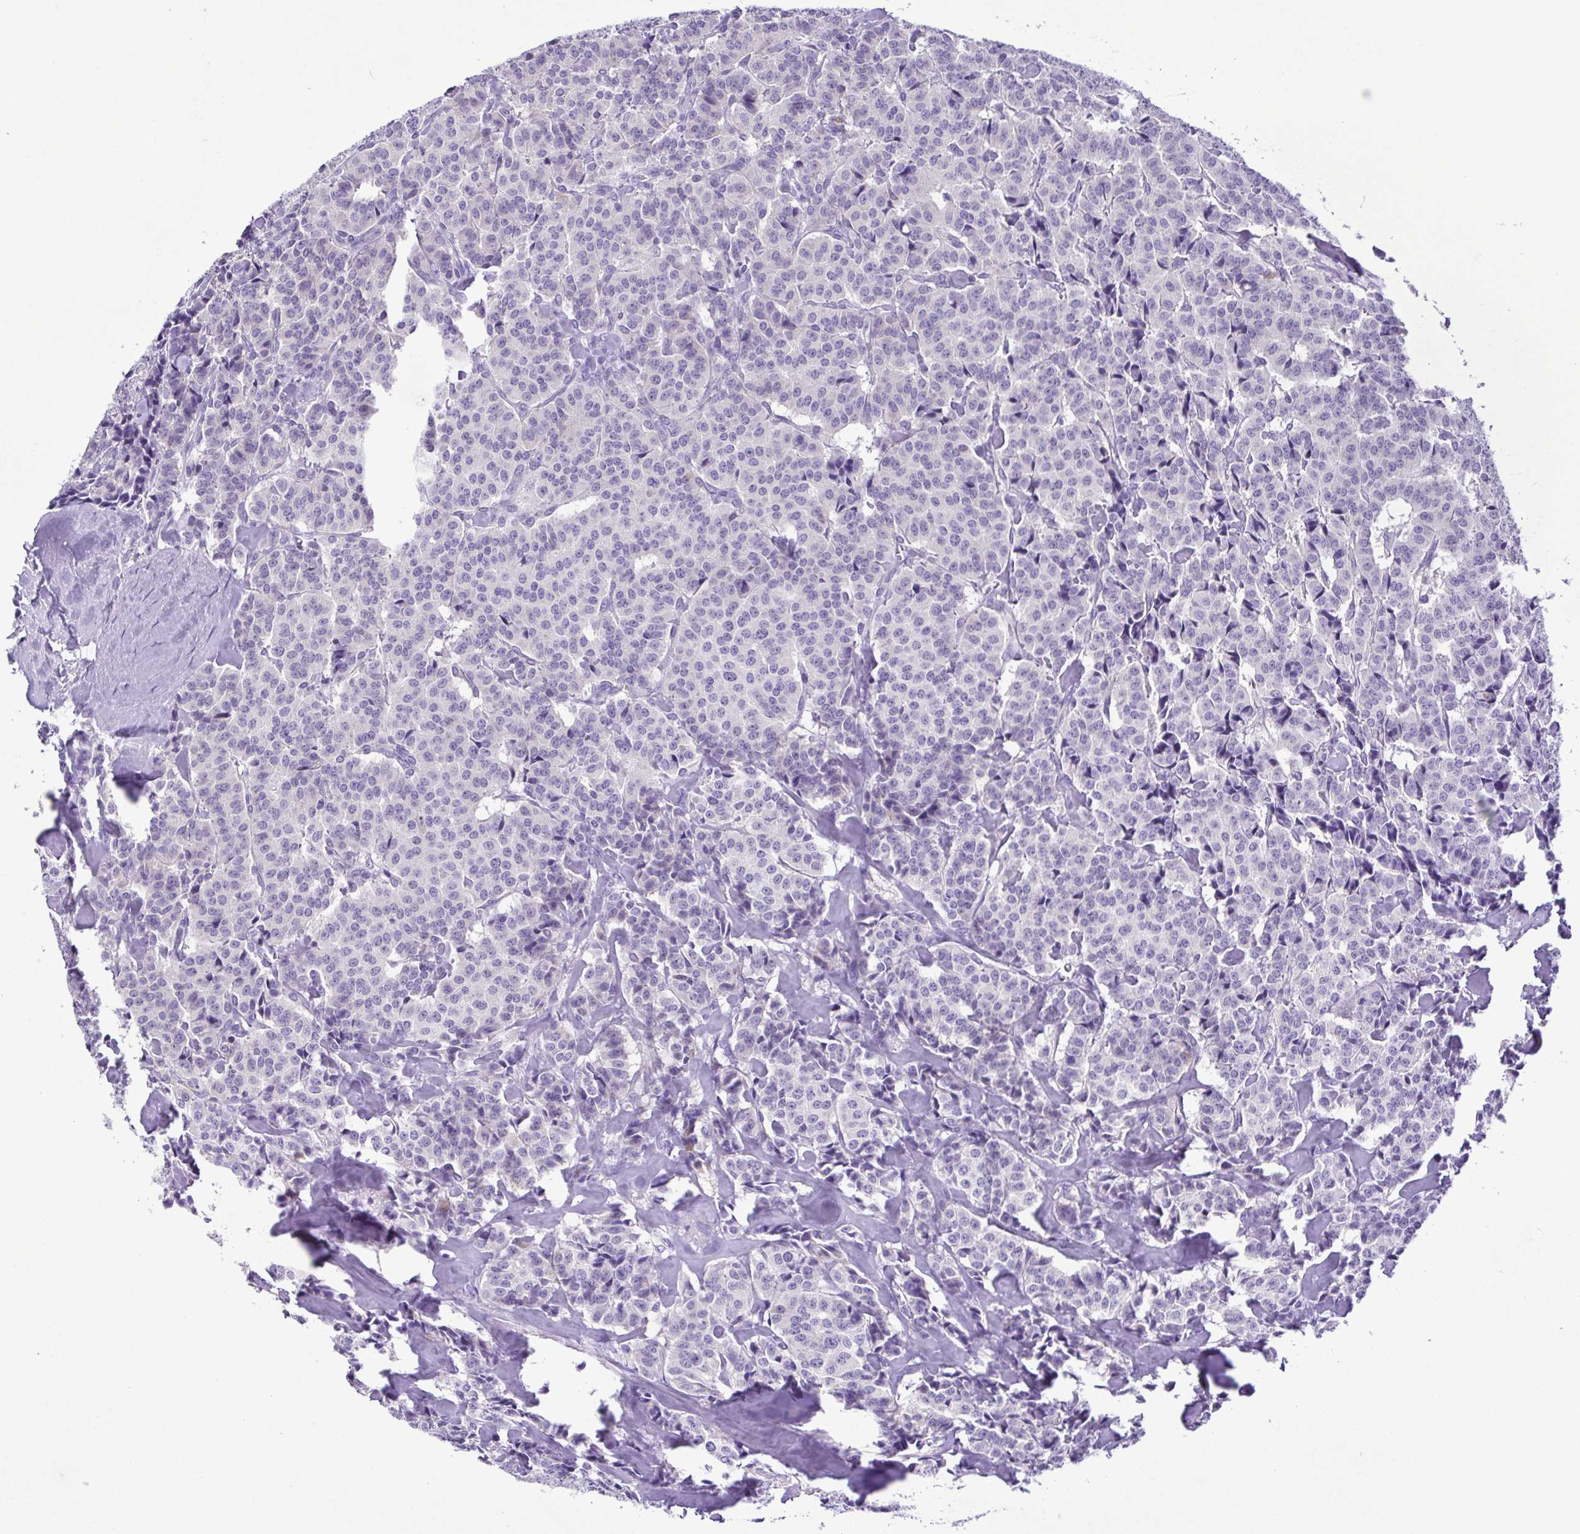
{"staining": {"intensity": "negative", "quantity": "none", "location": "none"}, "tissue": "carcinoid", "cell_type": "Tumor cells", "image_type": "cancer", "snomed": [{"axis": "morphology", "description": "Normal tissue, NOS"}, {"axis": "morphology", "description": "Carcinoid, malignant, NOS"}, {"axis": "topography", "description": "Lung"}], "caption": "This photomicrograph is of carcinoid (malignant) stained with immunohistochemistry to label a protein in brown with the nuclei are counter-stained blue. There is no positivity in tumor cells.", "gene": "SYT1", "patient": {"sex": "female", "age": 46}}